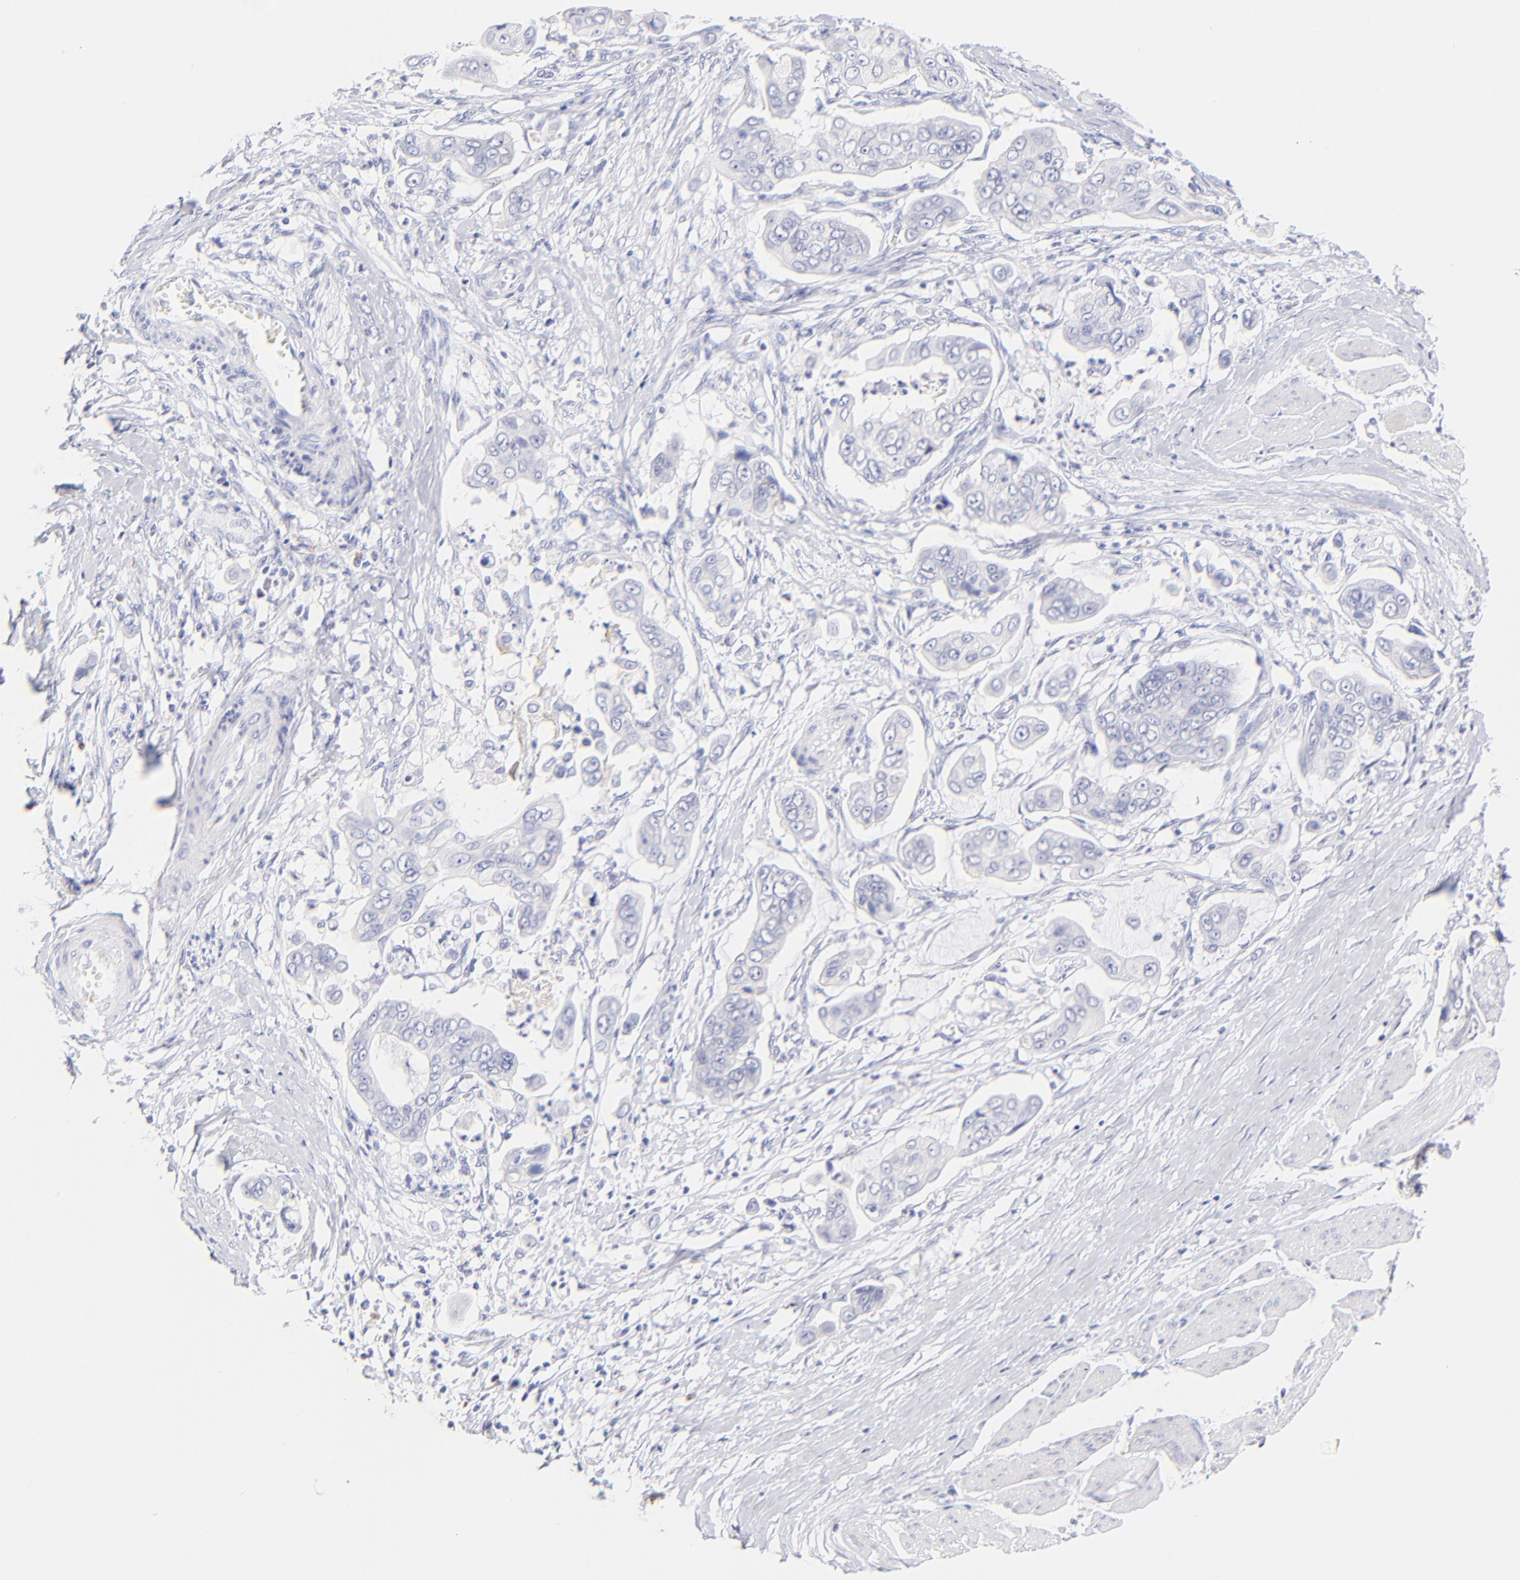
{"staining": {"intensity": "negative", "quantity": "none", "location": "none"}, "tissue": "stomach cancer", "cell_type": "Tumor cells", "image_type": "cancer", "snomed": [{"axis": "morphology", "description": "Adenocarcinoma, NOS"}, {"axis": "topography", "description": "Stomach, upper"}], "caption": "Immunohistochemistry (IHC) of human adenocarcinoma (stomach) exhibits no positivity in tumor cells.", "gene": "ASB9", "patient": {"sex": "male", "age": 80}}